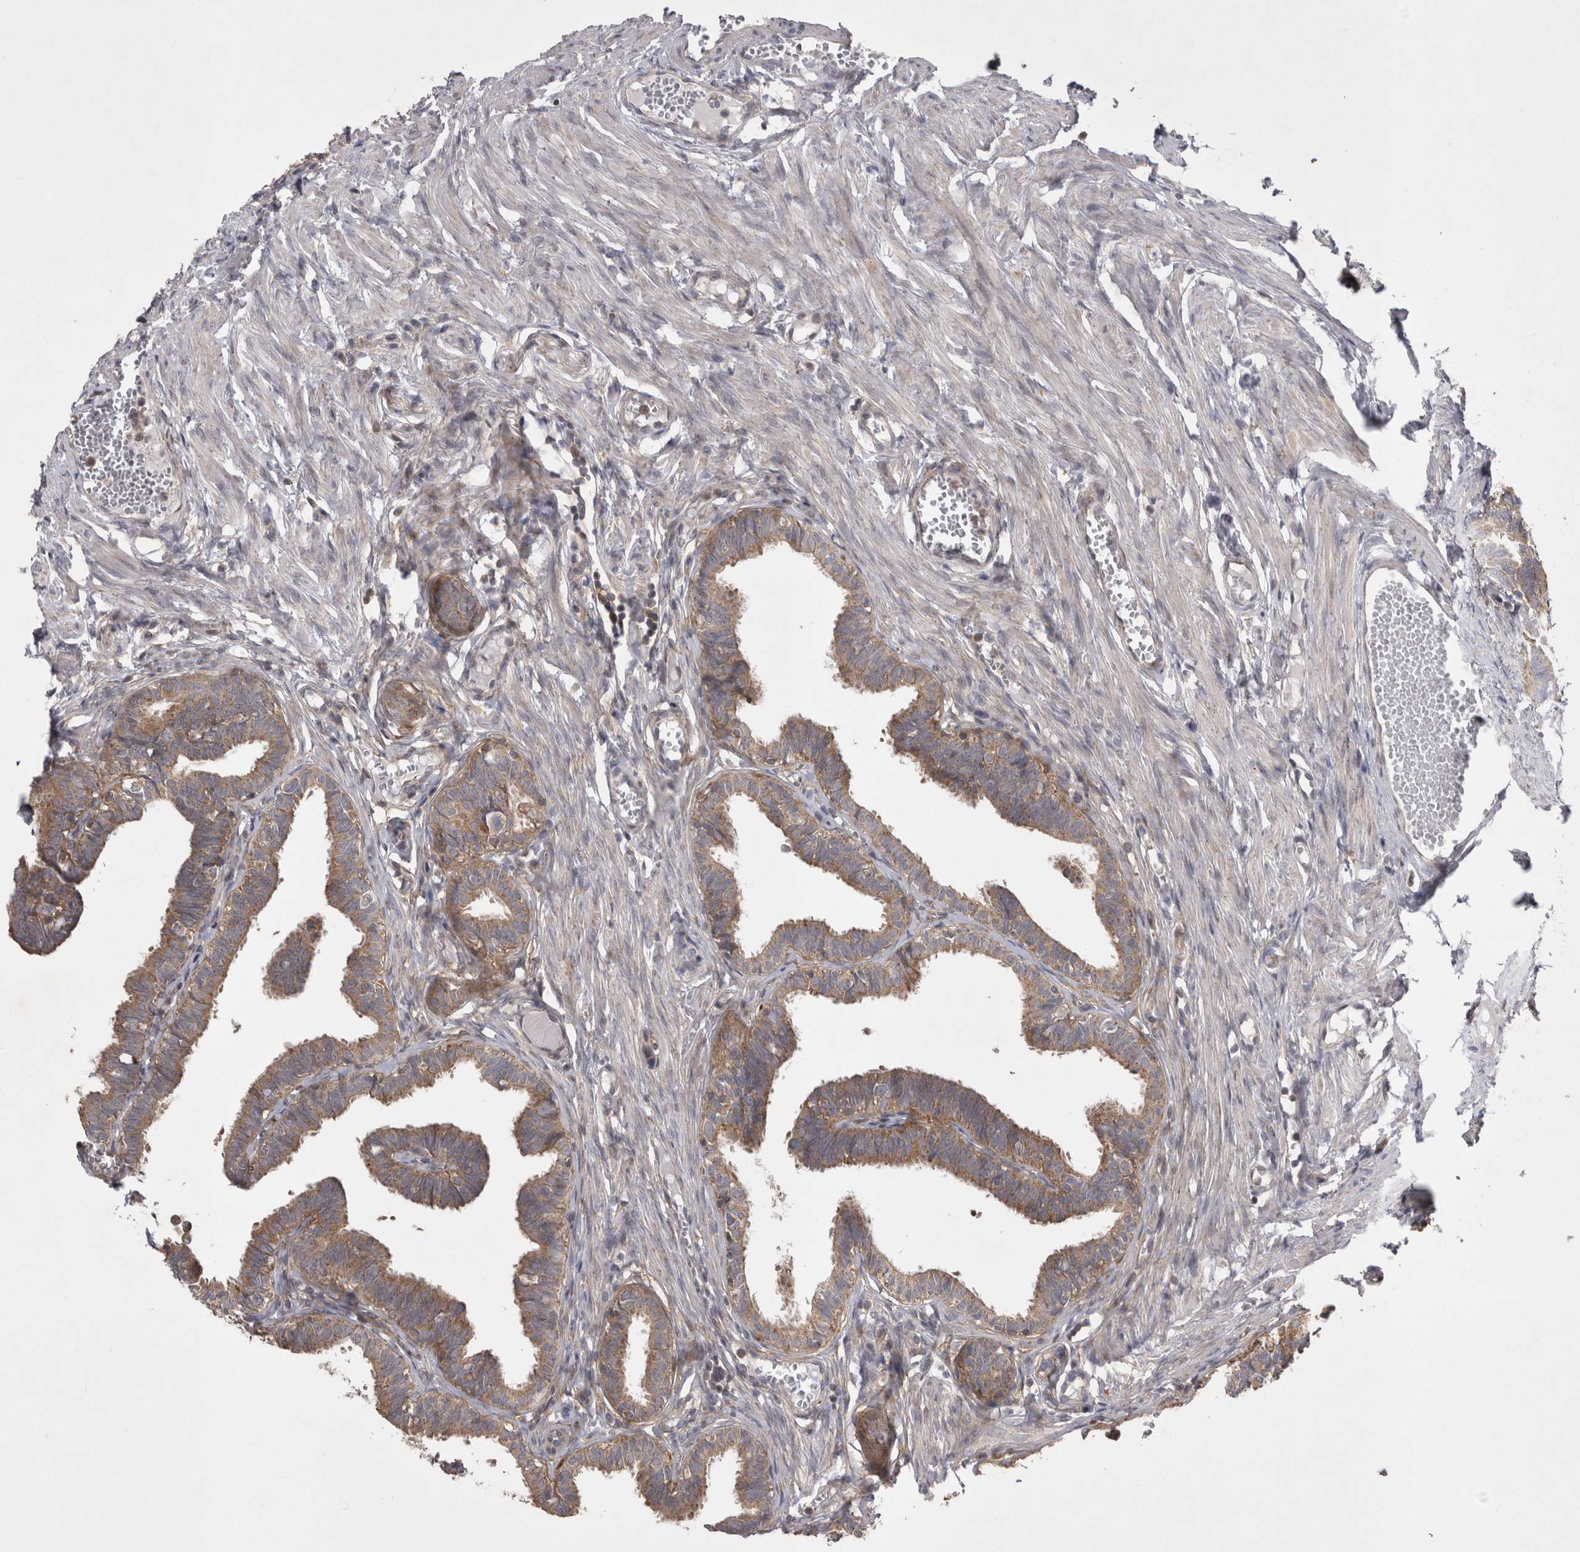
{"staining": {"intensity": "weak", "quantity": ">75%", "location": "cytoplasmic/membranous"}, "tissue": "fallopian tube", "cell_type": "Glandular cells", "image_type": "normal", "snomed": [{"axis": "morphology", "description": "Normal tissue, NOS"}, {"axis": "topography", "description": "Fallopian tube"}, {"axis": "topography", "description": "Ovary"}], "caption": "DAB (3,3'-diaminobenzidine) immunohistochemical staining of benign human fallopian tube reveals weak cytoplasmic/membranous protein staining in about >75% of glandular cells.", "gene": "TSPOAP1", "patient": {"sex": "female", "age": 23}}